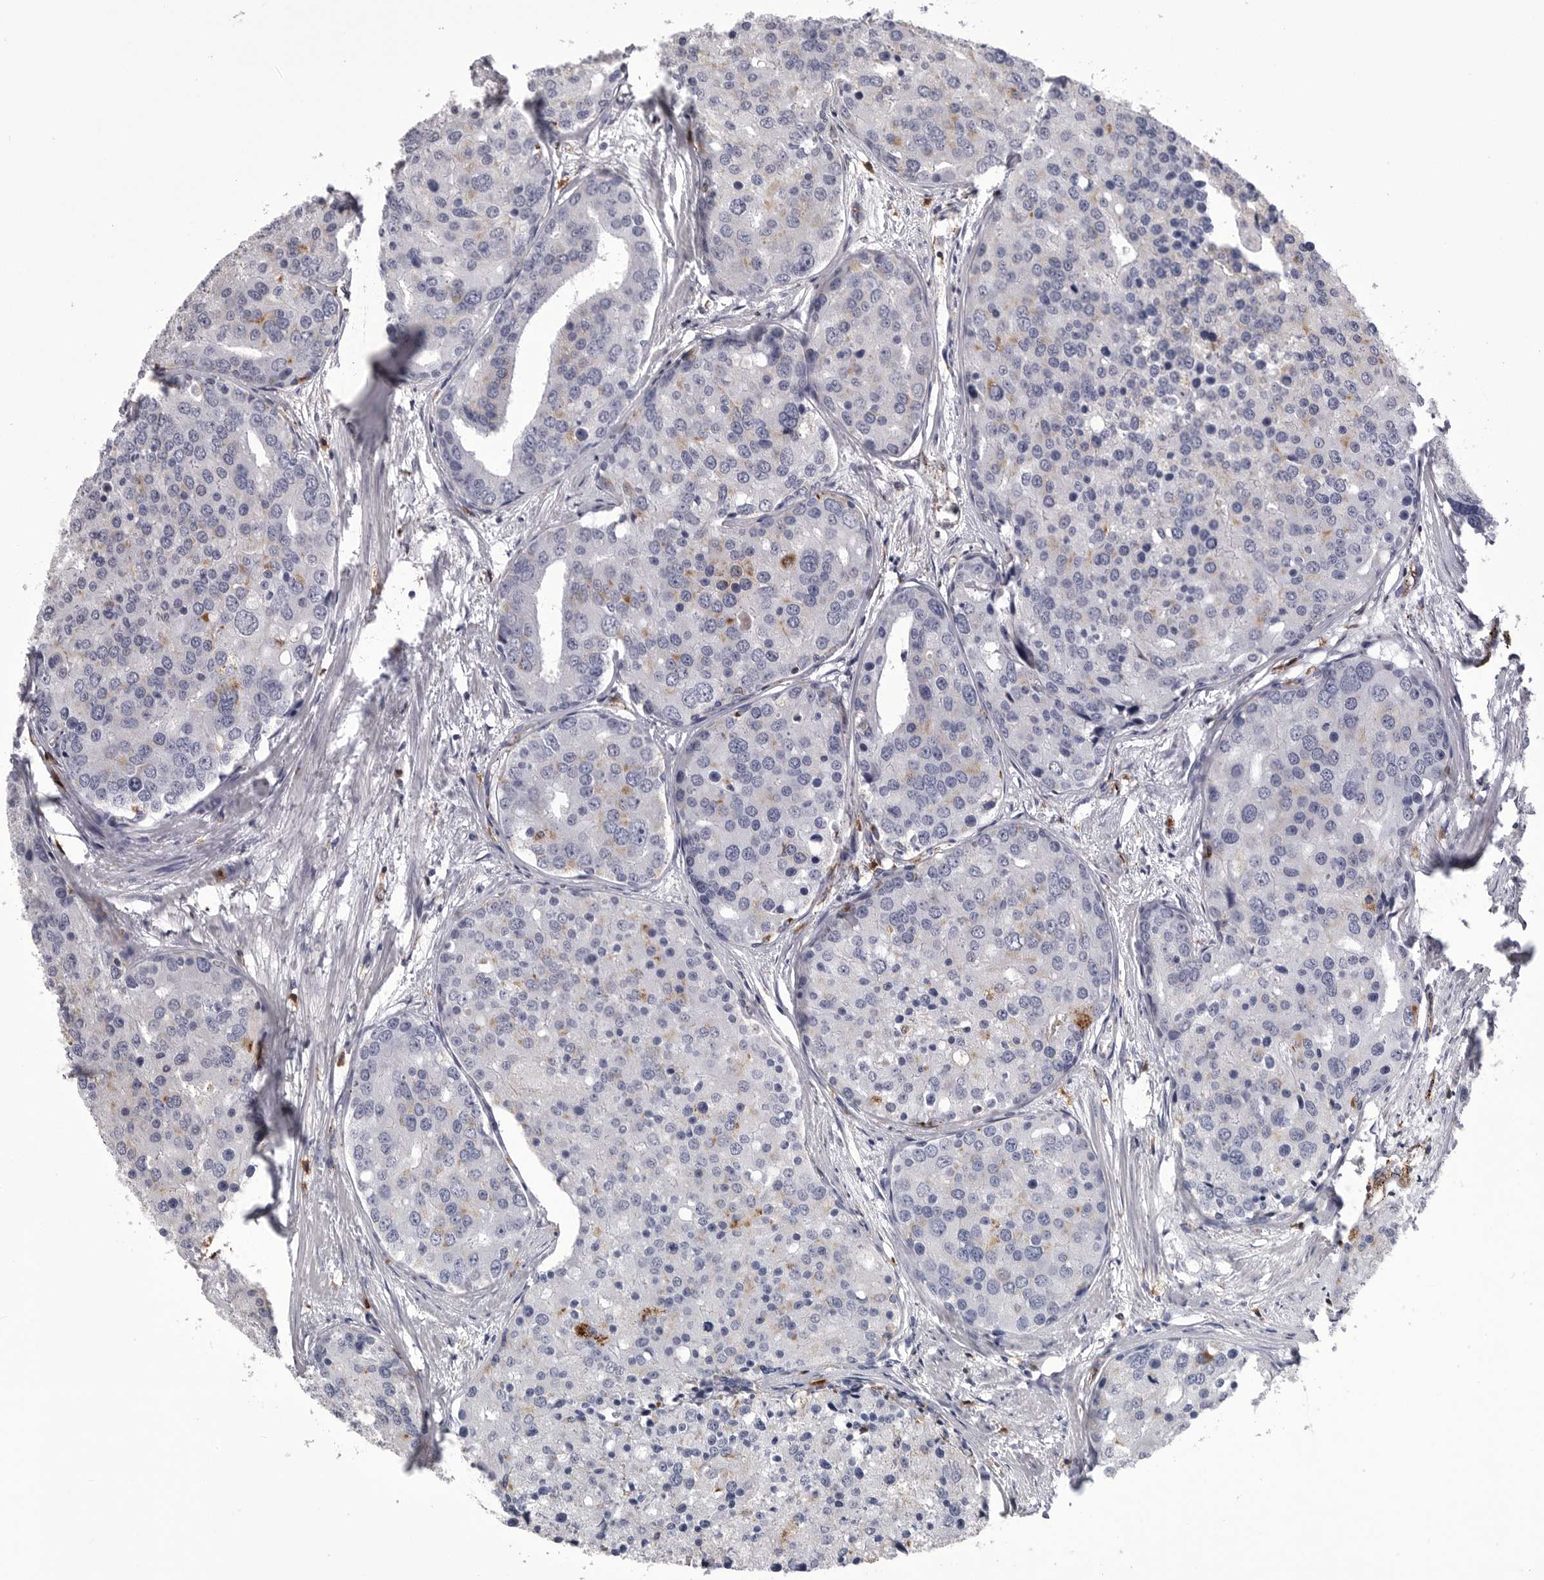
{"staining": {"intensity": "negative", "quantity": "none", "location": "none"}, "tissue": "prostate cancer", "cell_type": "Tumor cells", "image_type": "cancer", "snomed": [{"axis": "morphology", "description": "Adenocarcinoma, High grade"}, {"axis": "topography", "description": "Prostate"}], "caption": "Prostate cancer stained for a protein using immunohistochemistry demonstrates no positivity tumor cells.", "gene": "PSPN", "patient": {"sex": "male", "age": 50}}